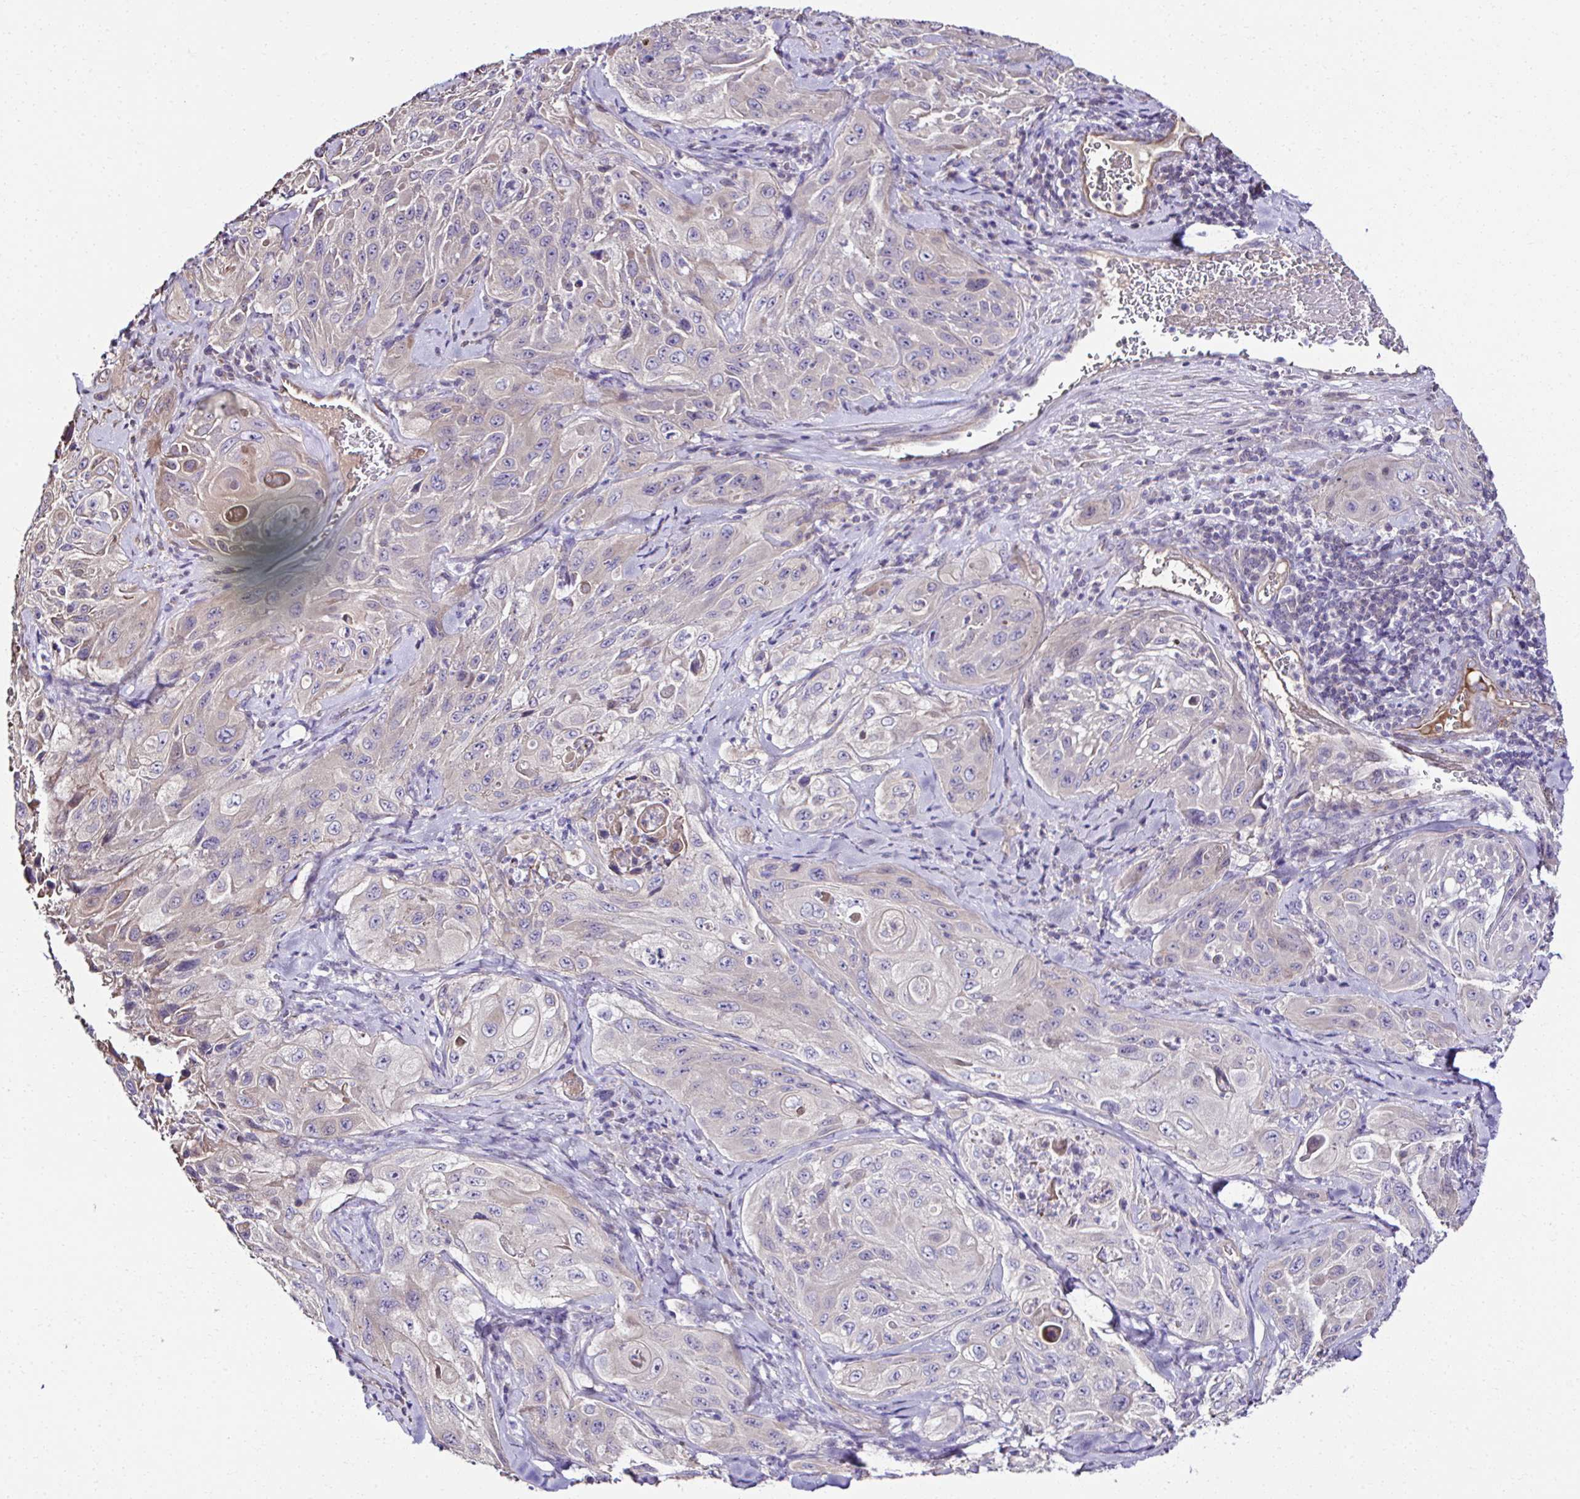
{"staining": {"intensity": "negative", "quantity": "none", "location": "none"}, "tissue": "cervical cancer", "cell_type": "Tumor cells", "image_type": "cancer", "snomed": [{"axis": "morphology", "description": "Squamous cell carcinoma, NOS"}, {"axis": "topography", "description": "Cervix"}], "caption": "Immunohistochemistry photomicrograph of neoplastic tissue: cervical cancer (squamous cell carcinoma) stained with DAB exhibits no significant protein positivity in tumor cells.", "gene": "CCDC85C", "patient": {"sex": "female", "age": 42}}